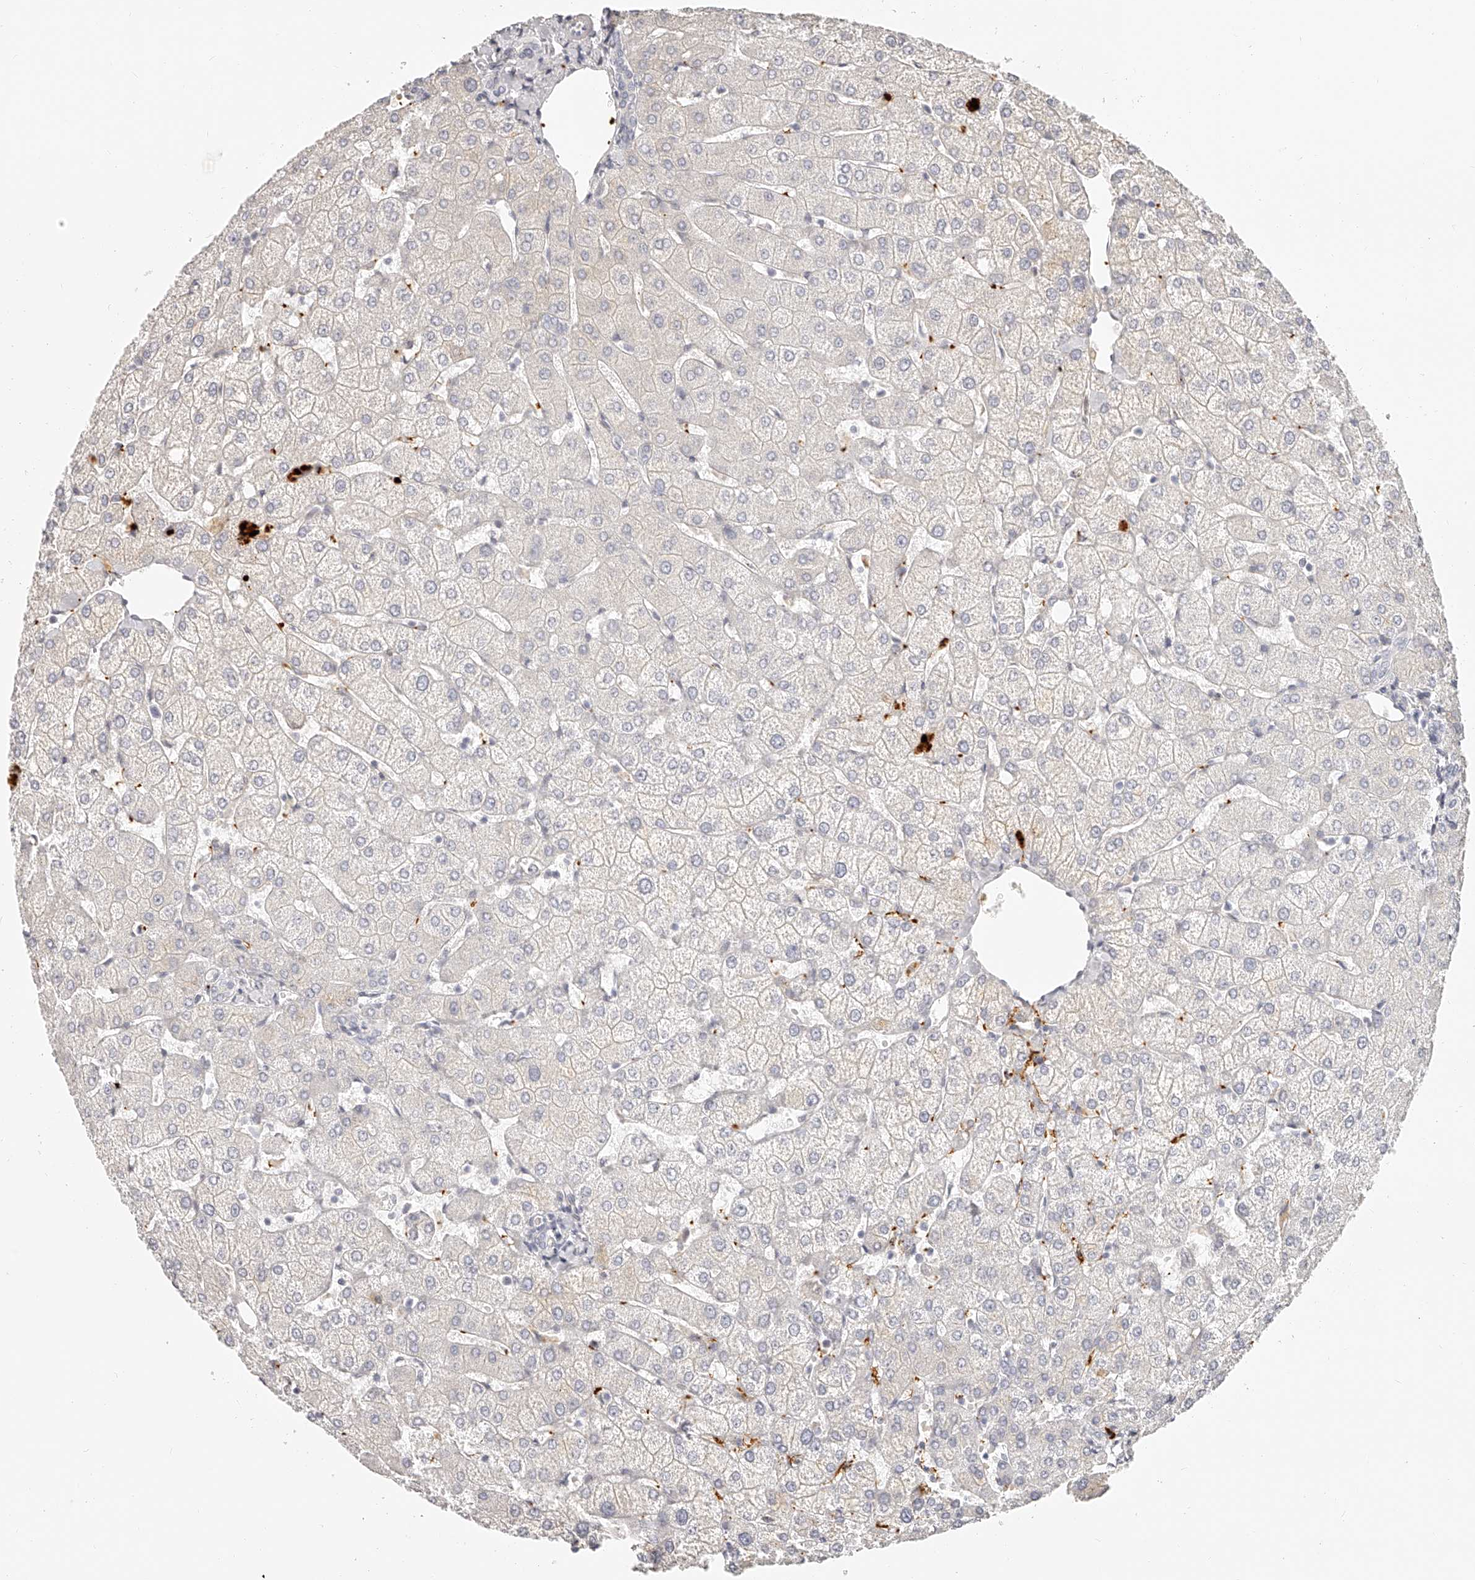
{"staining": {"intensity": "negative", "quantity": "none", "location": "none"}, "tissue": "liver", "cell_type": "Cholangiocytes", "image_type": "normal", "snomed": [{"axis": "morphology", "description": "Normal tissue, NOS"}, {"axis": "topography", "description": "Liver"}], "caption": "DAB immunohistochemical staining of benign liver demonstrates no significant positivity in cholangiocytes. (DAB (3,3'-diaminobenzidine) immunohistochemistry (IHC) visualized using brightfield microscopy, high magnification).", "gene": "ITGB3", "patient": {"sex": "female", "age": 54}}